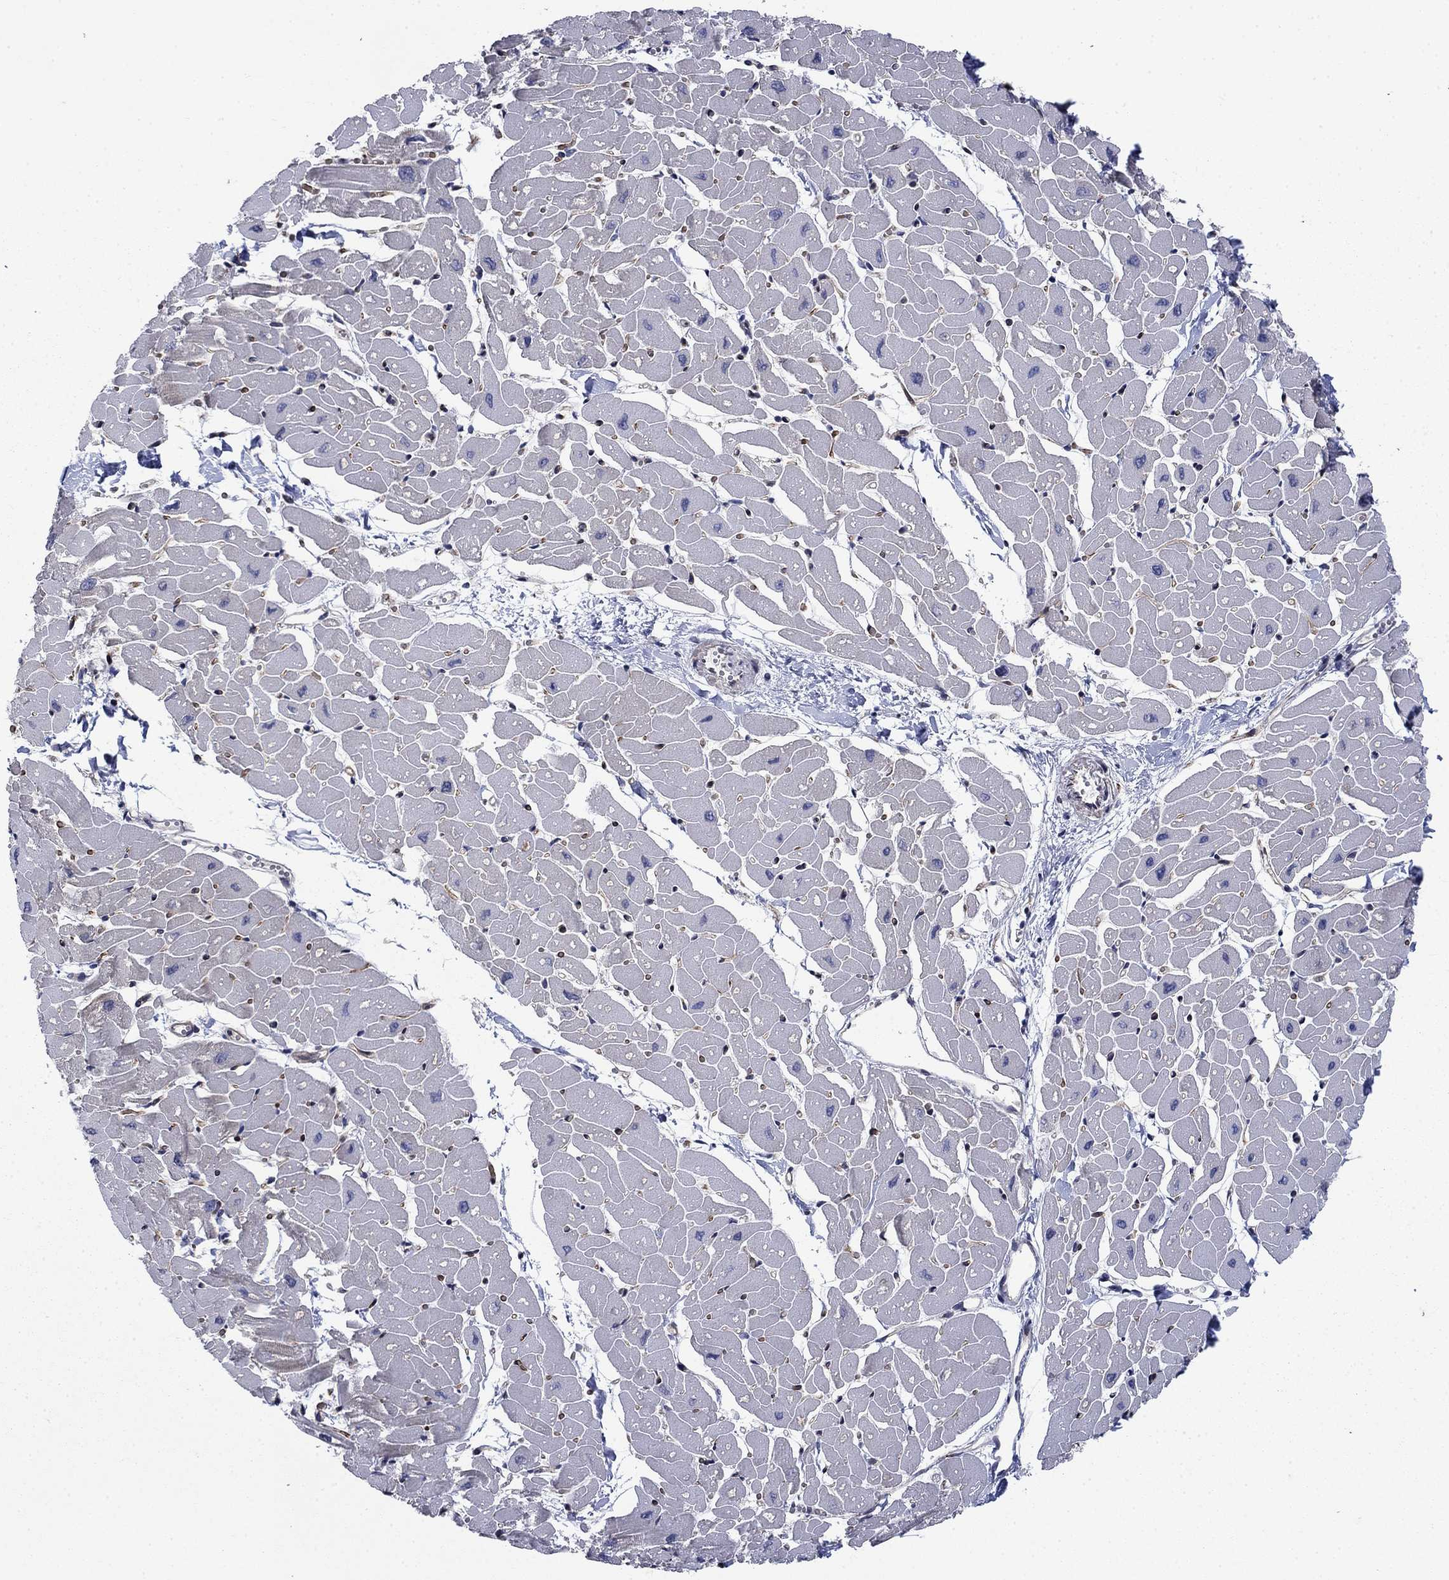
{"staining": {"intensity": "negative", "quantity": "none", "location": "none"}, "tissue": "heart muscle", "cell_type": "Cardiomyocytes", "image_type": "normal", "snomed": [{"axis": "morphology", "description": "Normal tissue, NOS"}, {"axis": "topography", "description": "Heart"}], "caption": "Immunohistochemical staining of benign human heart muscle exhibits no significant positivity in cardiomyocytes.", "gene": "DHRS7", "patient": {"sex": "male", "age": 57}}